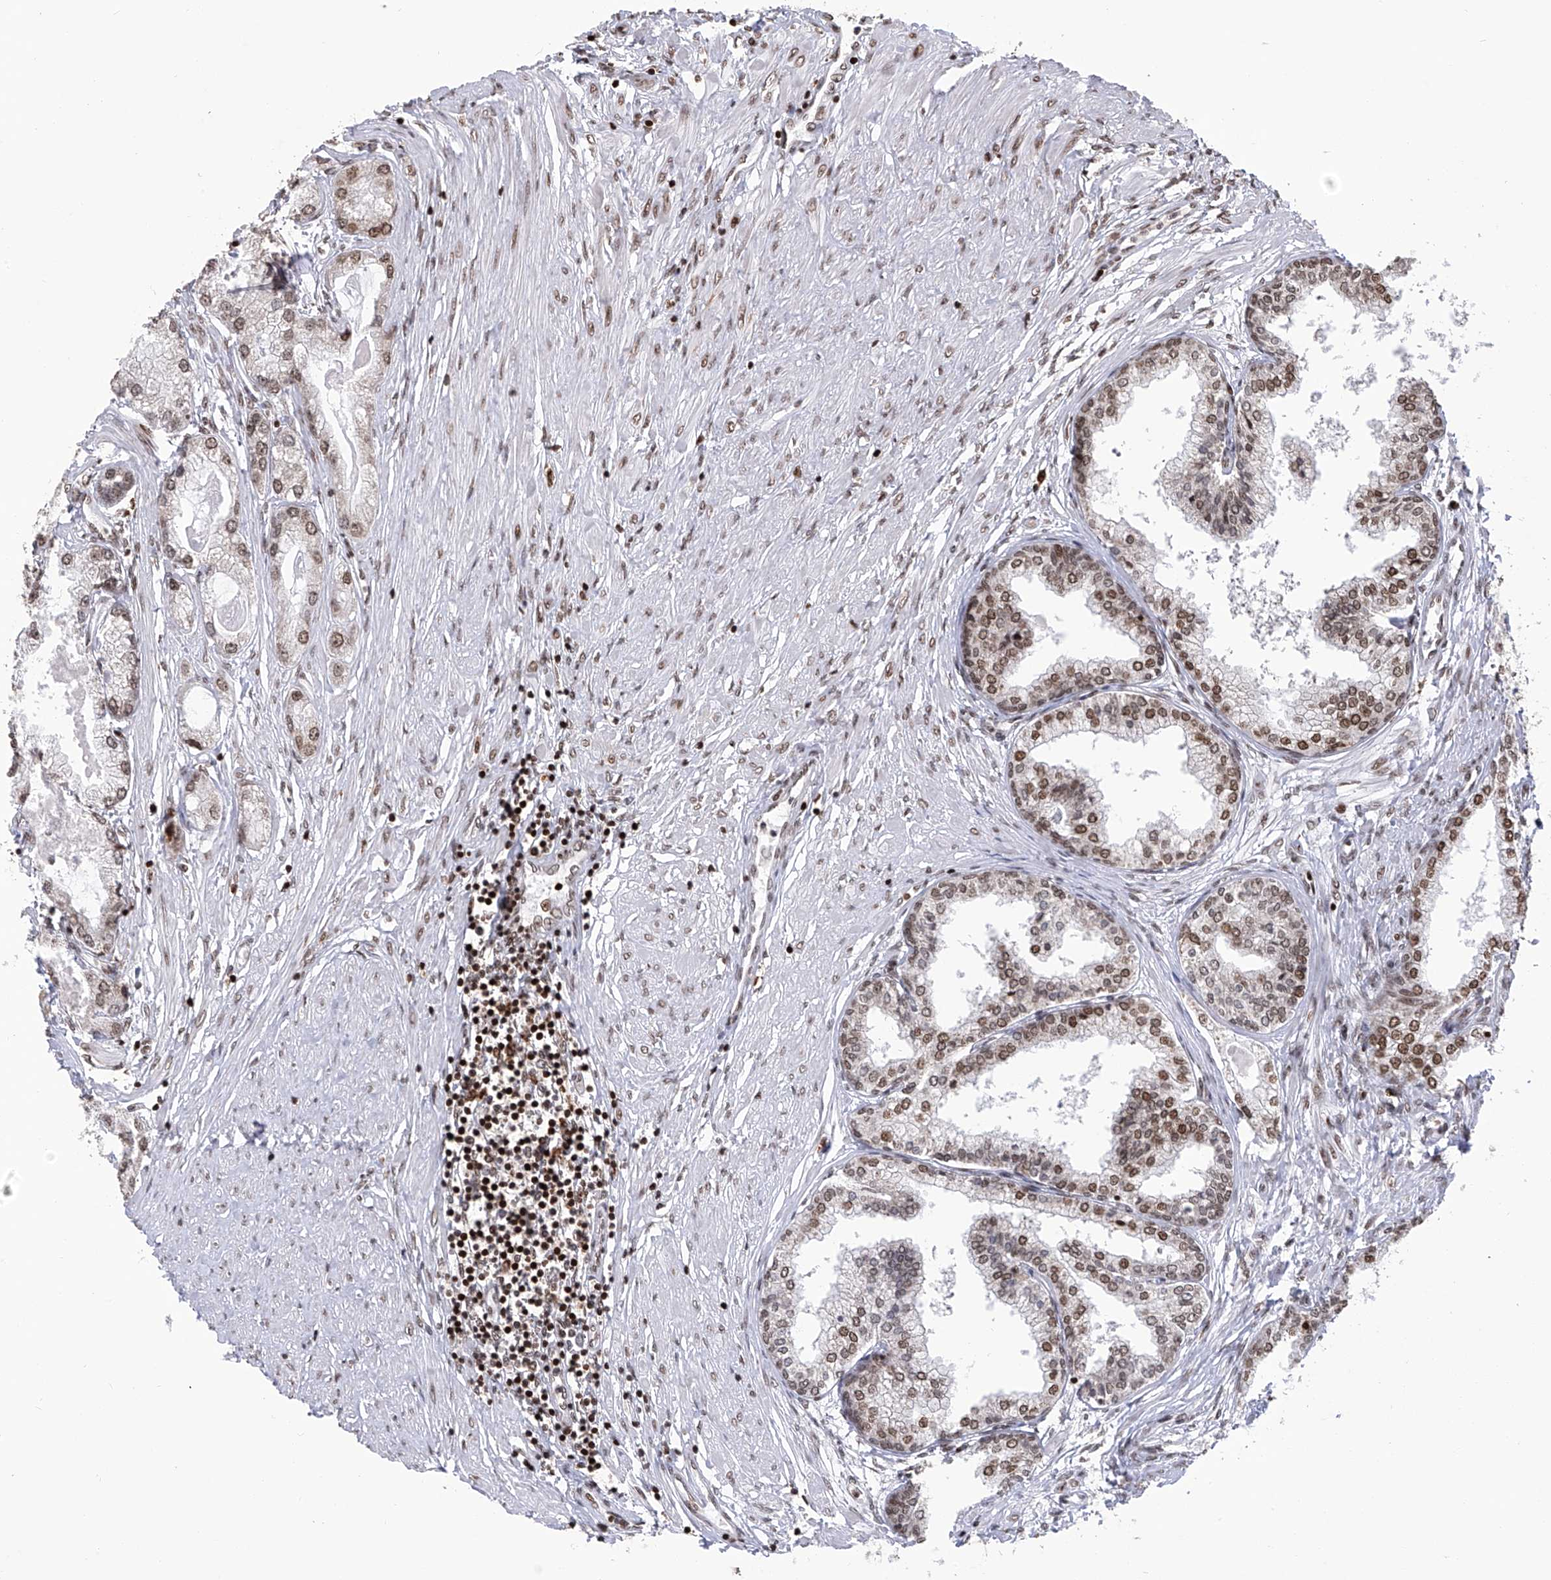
{"staining": {"intensity": "moderate", "quantity": "25%-75%", "location": "nuclear"}, "tissue": "prostate cancer", "cell_type": "Tumor cells", "image_type": "cancer", "snomed": [{"axis": "morphology", "description": "Adenocarcinoma, Low grade"}, {"axis": "topography", "description": "Prostate"}], "caption": "Human prostate cancer (adenocarcinoma (low-grade)) stained with a protein marker exhibits moderate staining in tumor cells.", "gene": "PAK1IP1", "patient": {"sex": "male", "age": 62}}